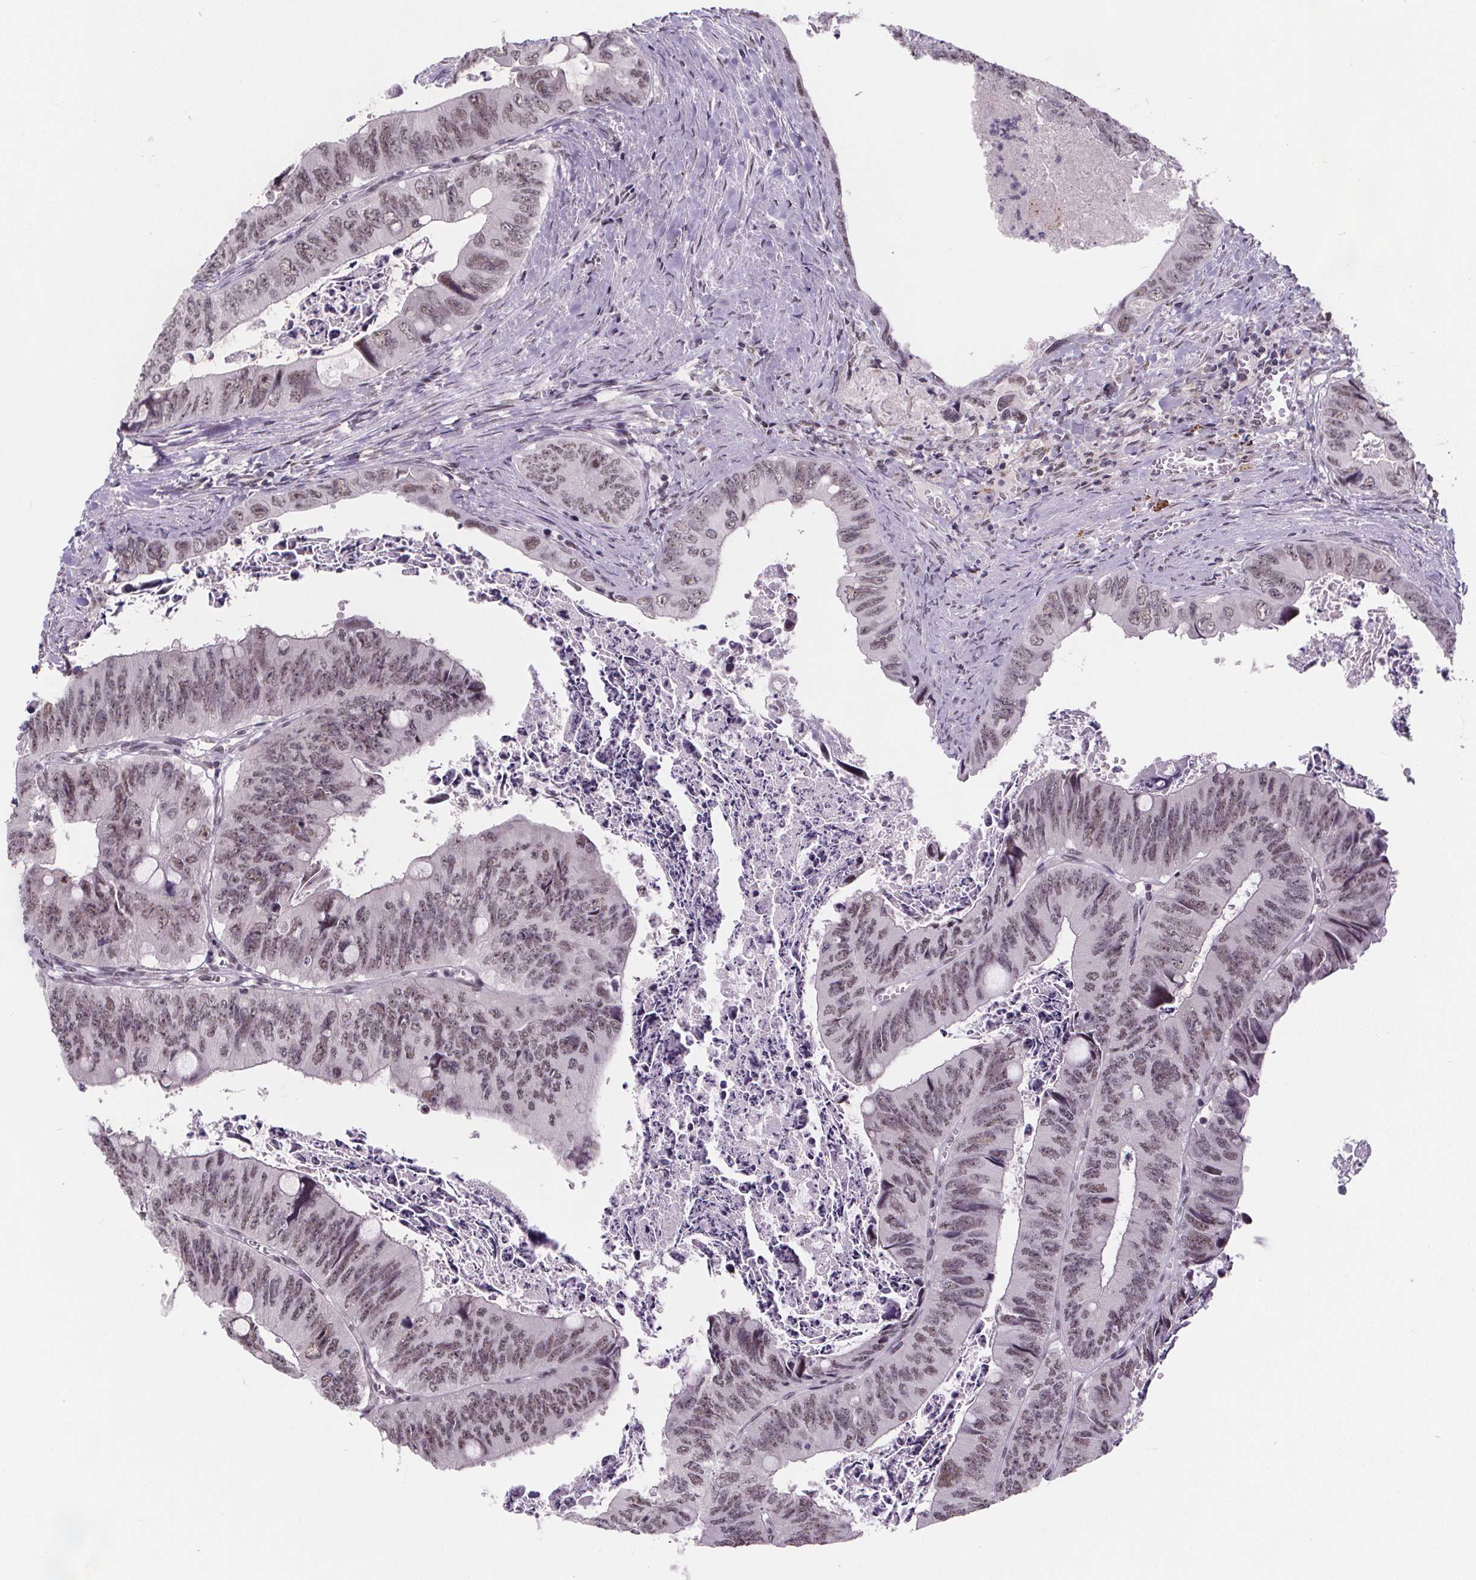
{"staining": {"intensity": "weak", "quantity": ">75%", "location": "nuclear"}, "tissue": "colorectal cancer", "cell_type": "Tumor cells", "image_type": "cancer", "snomed": [{"axis": "morphology", "description": "Adenocarcinoma, NOS"}, {"axis": "topography", "description": "Colon"}], "caption": "DAB immunohistochemical staining of human colorectal cancer reveals weak nuclear protein expression in approximately >75% of tumor cells.", "gene": "ZNF572", "patient": {"sex": "female", "age": 84}}